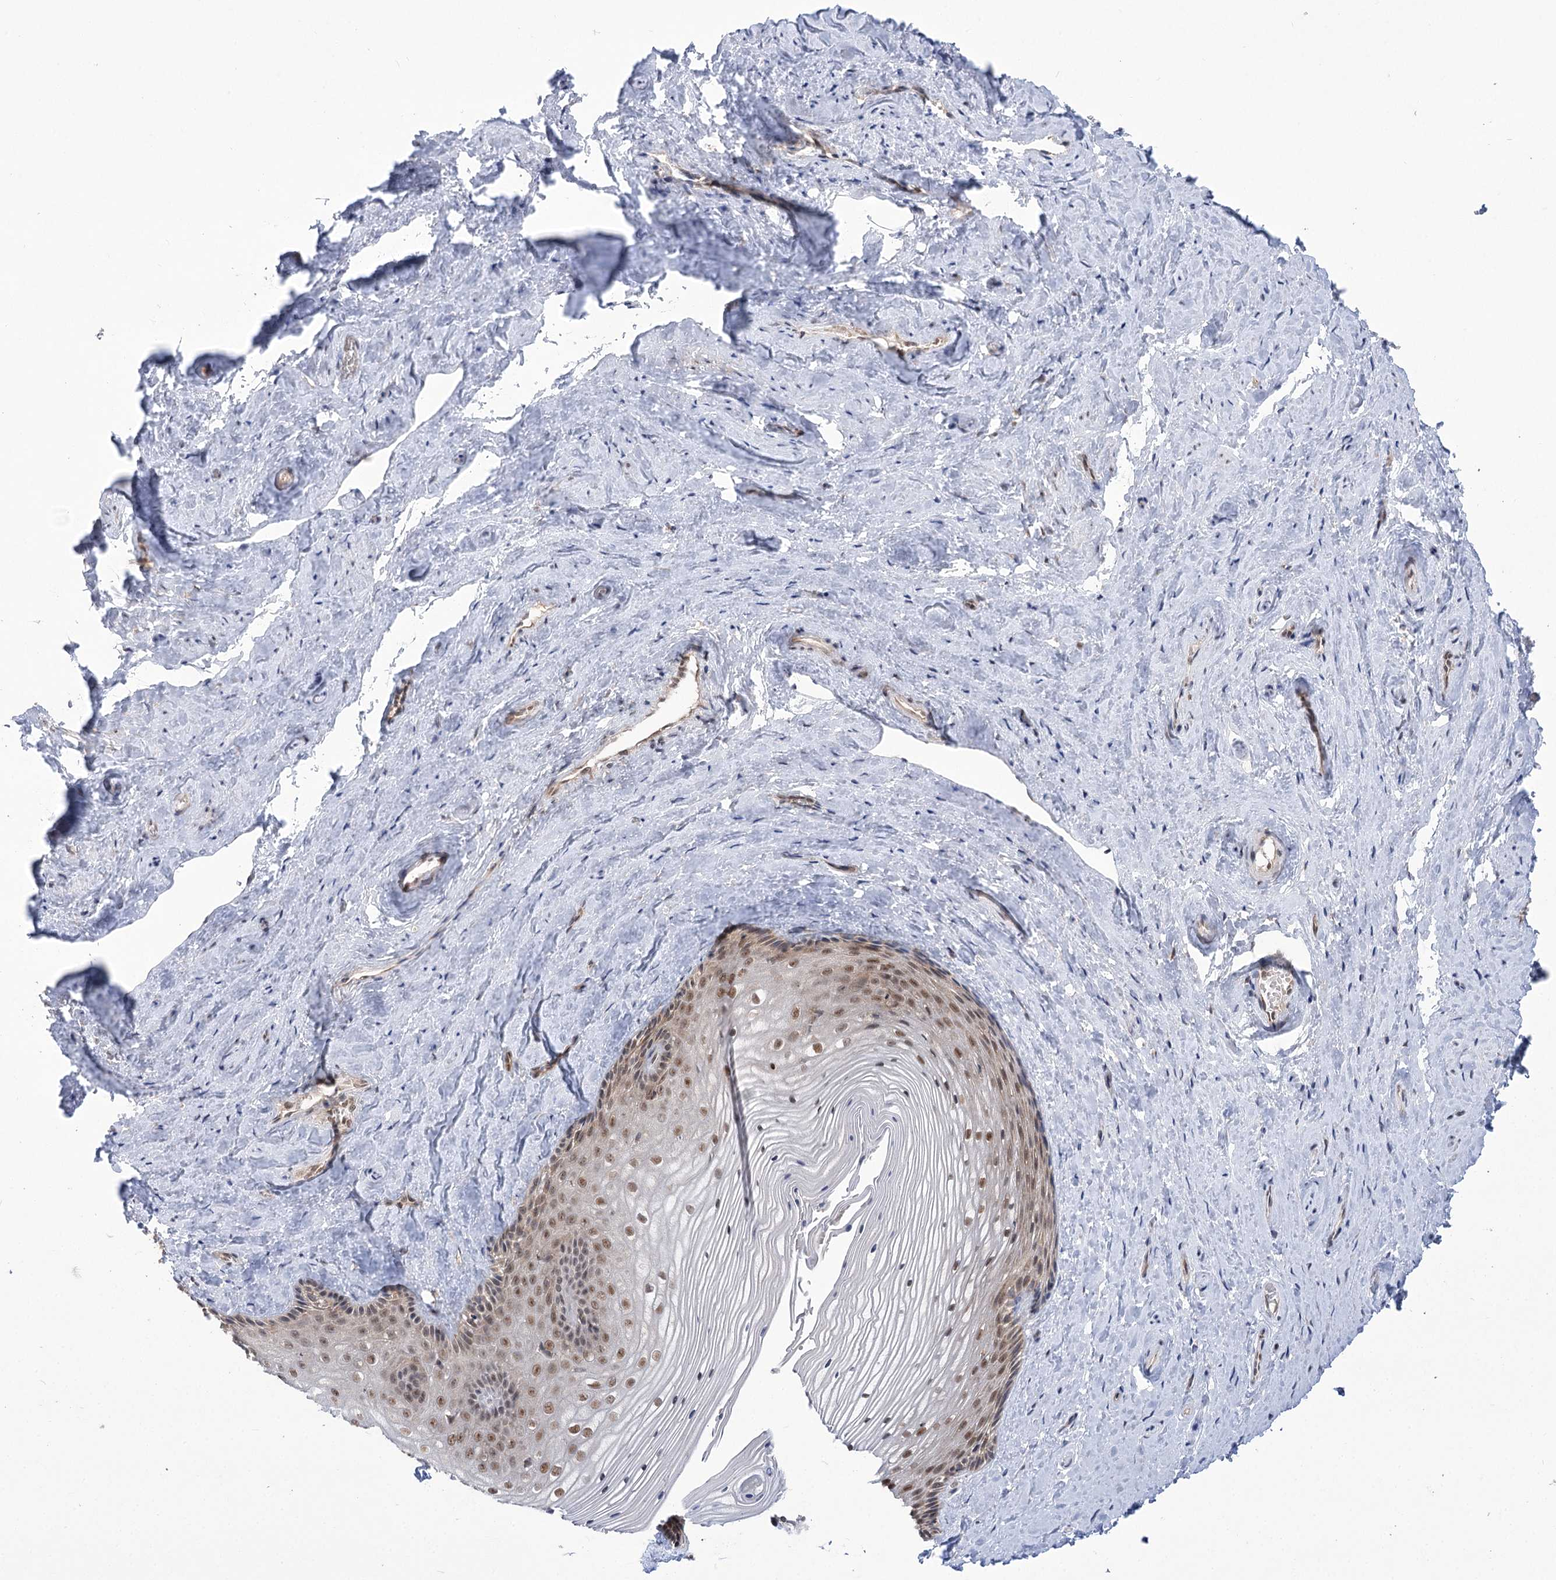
{"staining": {"intensity": "moderate", "quantity": ">75%", "location": "nuclear"}, "tissue": "vagina", "cell_type": "Squamous epithelial cells", "image_type": "normal", "snomed": [{"axis": "morphology", "description": "Normal tissue, NOS"}, {"axis": "topography", "description": "Vagina"}, {"axis": "topography", "description": "Cervix"}], "caption": "Normal vagina exhibits moderate nuclear staining in about >75% of squamous epithelial cells, visualized by immunohistochemistry.", "gene": "ZMAT2", "patient": {"sex": "female", "age": 40}}